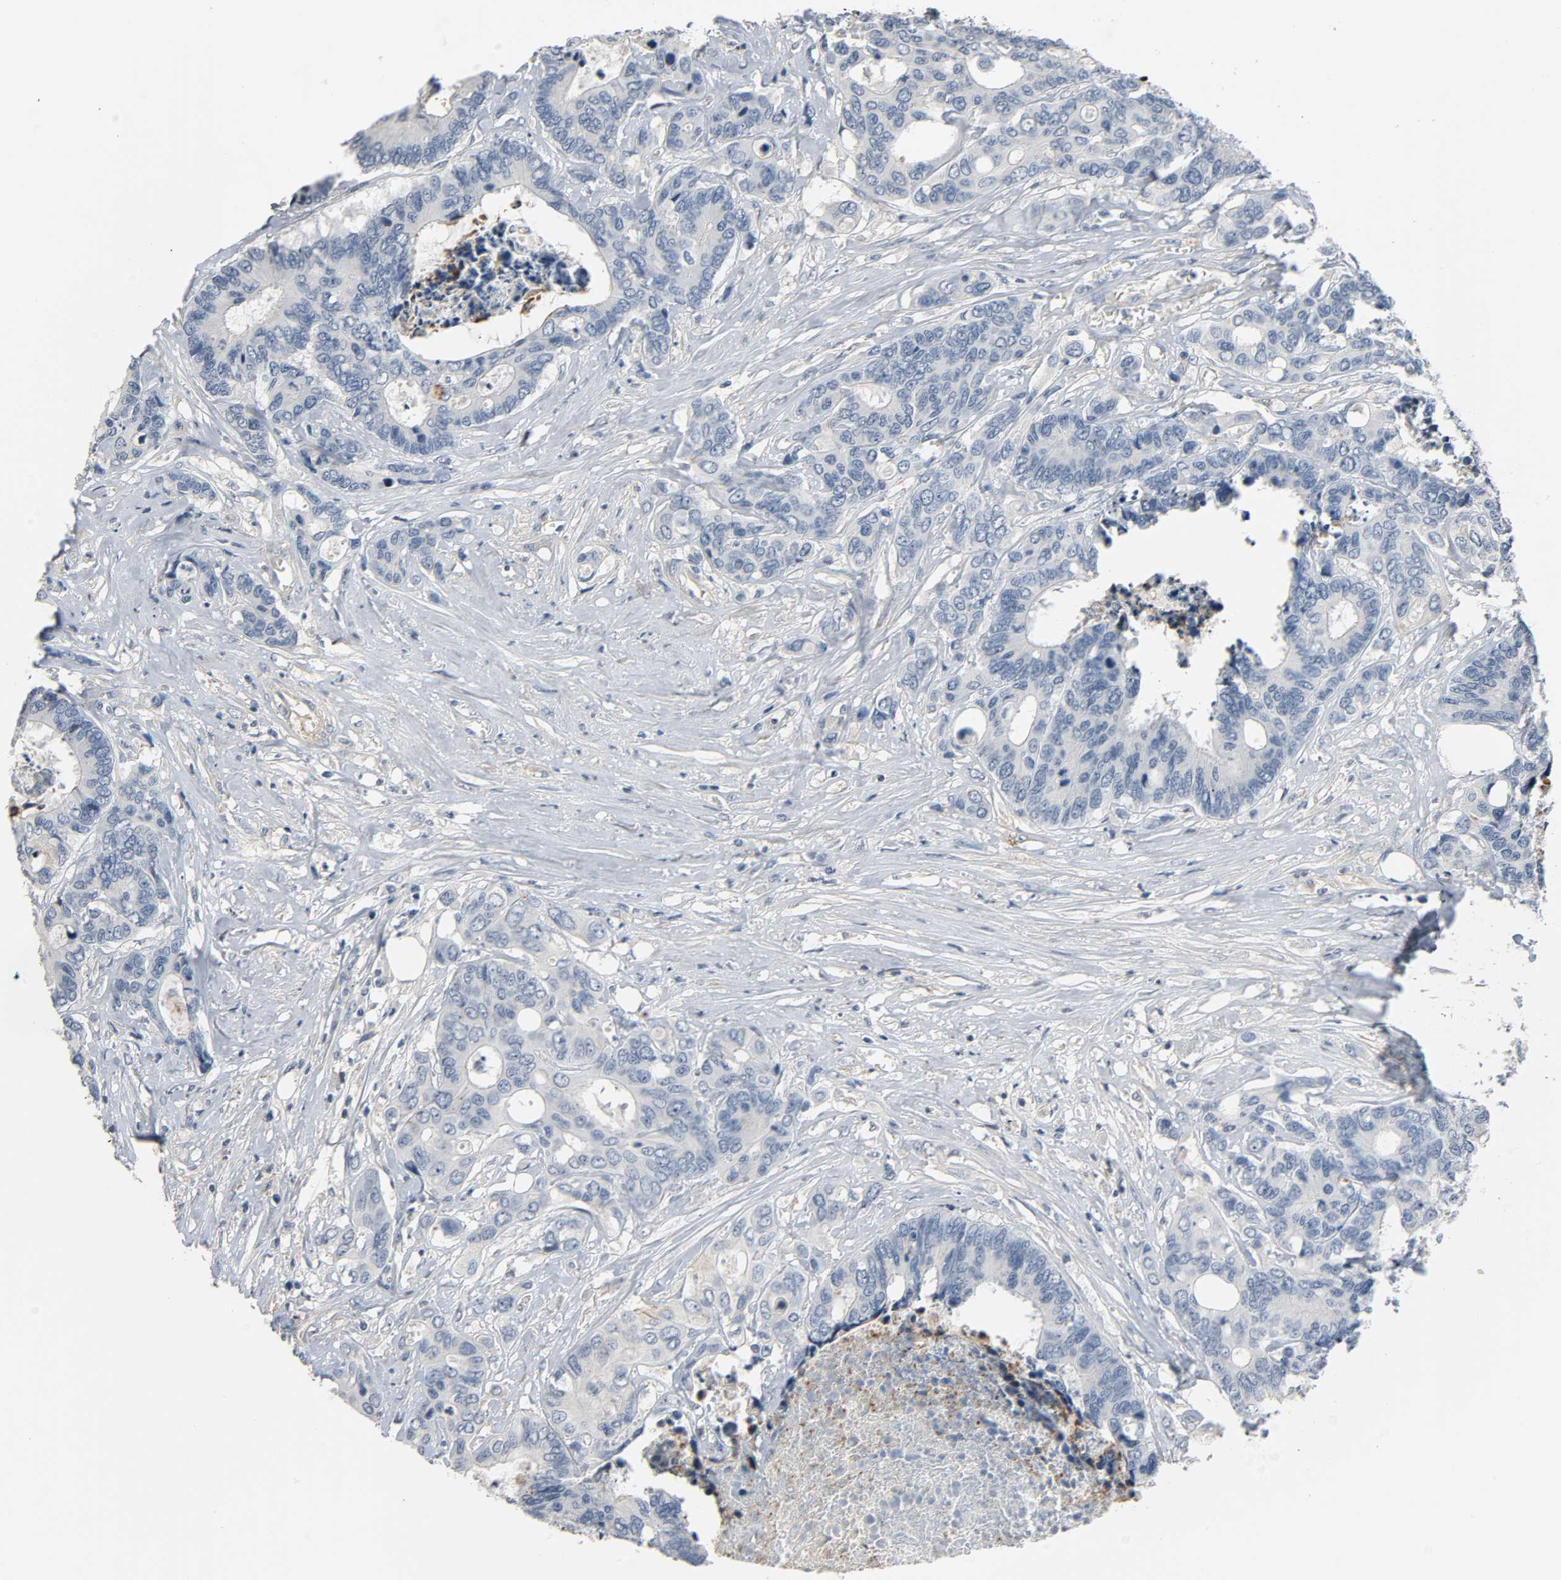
{"staining": {"intensity": "negative", "quantity": "none", "location": "none"}, "tissue": "colorectal cancer", "cell_type": "Tumor cells", "image_type": "cancer", "snomed": [{"axis": "morphology", "description": "Adenocarcinoma, NOS"}, {"axis": "topography", "description": "Rectum"}], "caption": "This is a image of immunohistochemistry staining of colorectal cancer, which shows no staining in tumor cells.", "gene": "CD4", "patient": {"sex": "male", "age": 55}}